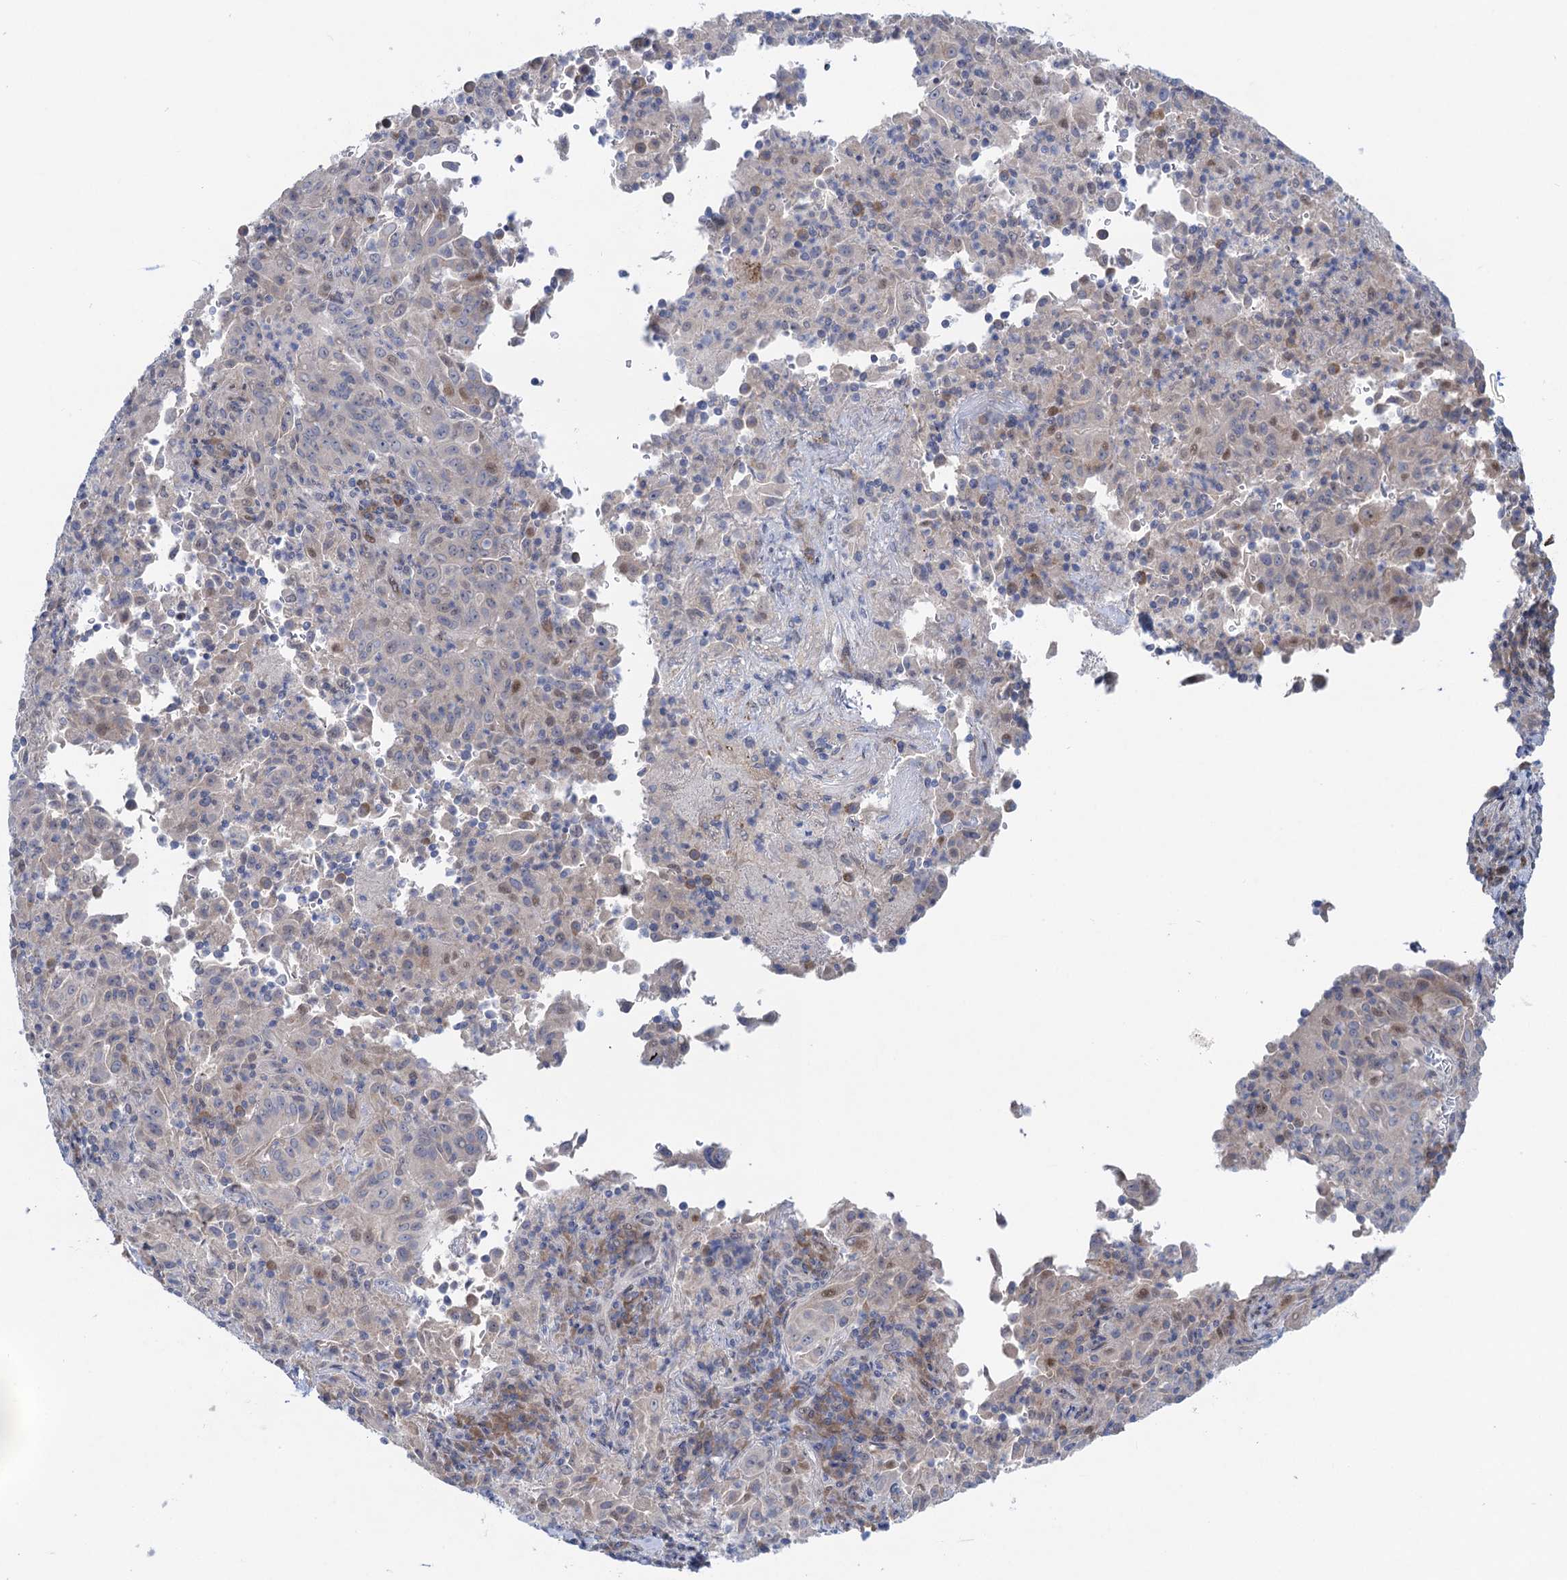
{"staining": {"intensity": "negative", "quantity": "none", "location": "none"}, "tissue": "pancreatic cancer", "cell_type": "Tumor cells", "image_type": "cancer", "snomed": [{"axis": "morphology", "description": "Adenocarcinoma, NOS"}, {"axis": "topography", "description": "Pancreas"}], "caption": "High magnification brightfield microscopy of pancreatic adenocarcinoma stained with DAB (3,3'-diaminobenzidine) (brown) and counterstained with hematoxylin (blue): tumor cells show no significant positivity.", "gene": "QPCTL", "patient": {"sex": "male", "age": 63}}